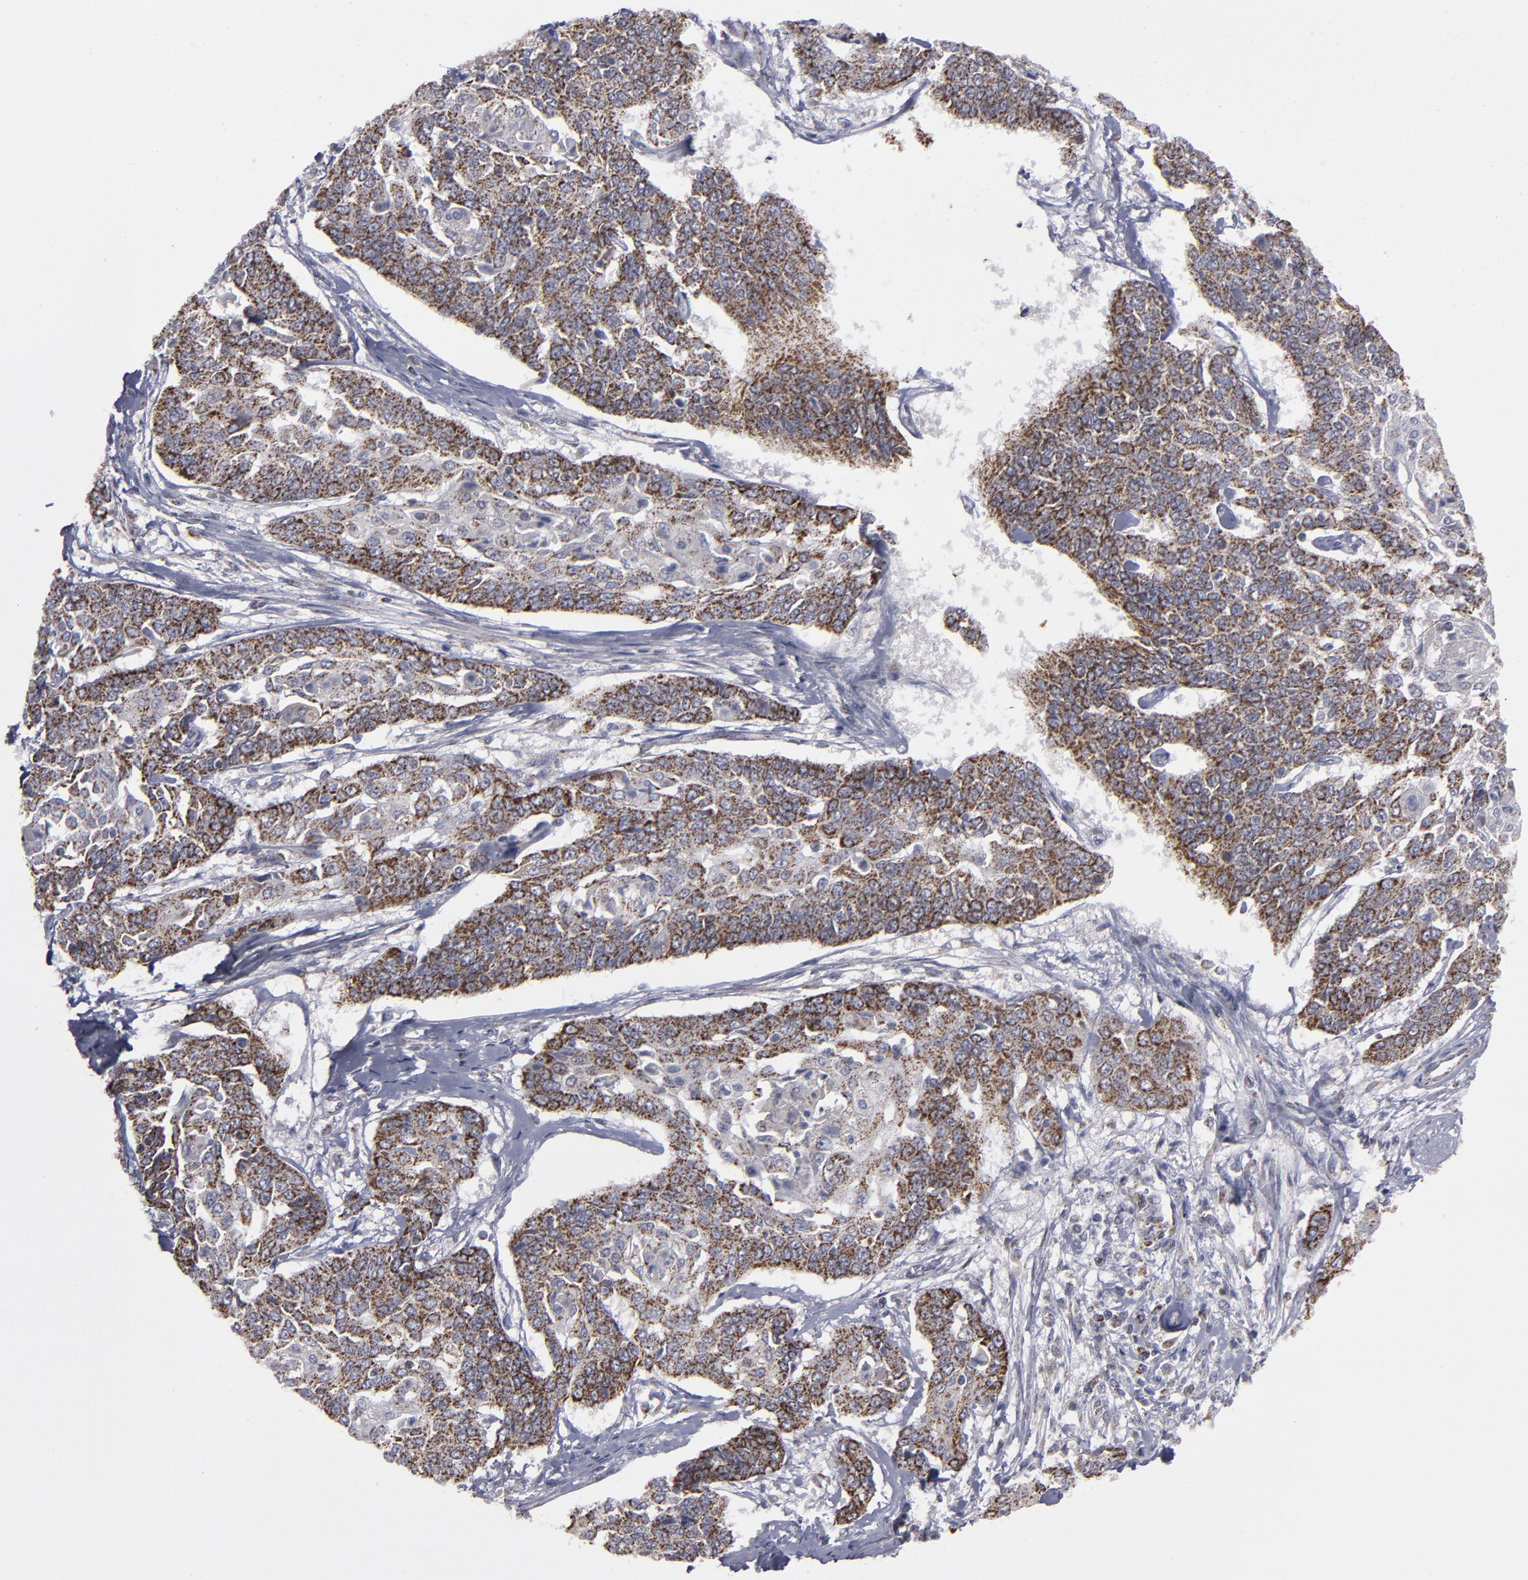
{"staining": {"intensity": "strong", "quantity": ">75%", "location": "cytoplasmic/membranous"}, "tissue": "cervical cancer", "cell_type": "Tumor cells", "image_type": "cancer", "snomed": [{"axis": "morphology", "description": "Squamous cell carcinoma, NOS"}, {"axis": "topography", "description": "Cervix"}], "caption": "A brown stain labels strong cytoplasmic/membranous positivity of a protein in human cervical cancer (squamous cell carcinoma) tumor cells. Using DAB (3,3'-diaminobenzidine) (brown) and hematoxylin (blue) stains, captured at high magnification using brightfield microscopy.", "gene": "MYOM2", "patient": {"sex": "female", "age": 64}}